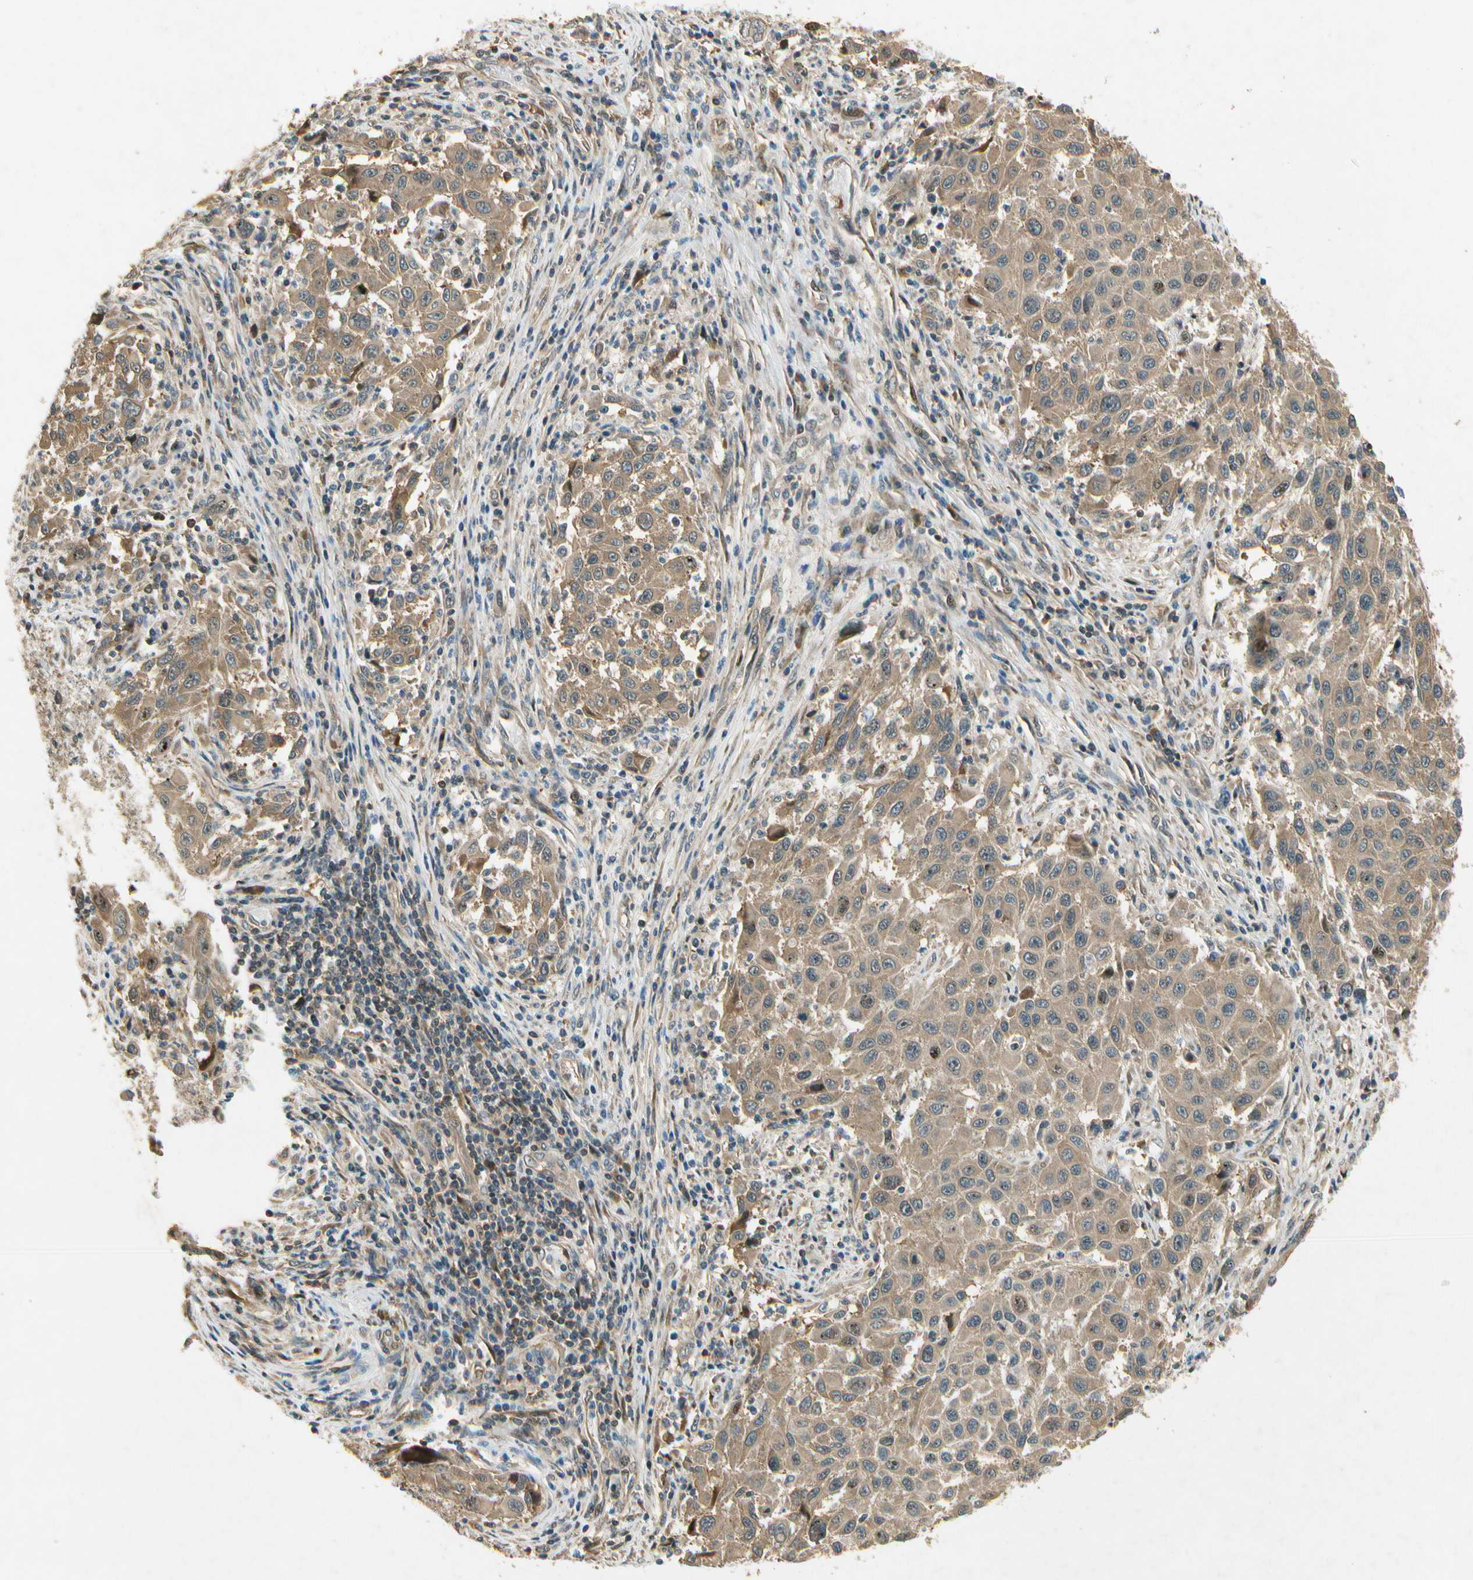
{"staining": {"intensity": "moderate", "quantity": ">75%", "location": "cytoplasmic/membranous"}, "tissue": "melanoma", "cell_type": "Tumor cells", "image_type": "cancer", "snomed": [{"axis": "morphology", "description": "Malignant melanoma, Metastatic site"}, {"axis": "topography", "description": "Lymph node"}], "caption": "Immunohistochemical staining of human melanoma shows medium levels of moderate cytoplasmic/membranous staining in about >75% of tumor cells.", "gene": "EIF1AX", "patient": {"sex": "male", "age": 61}}